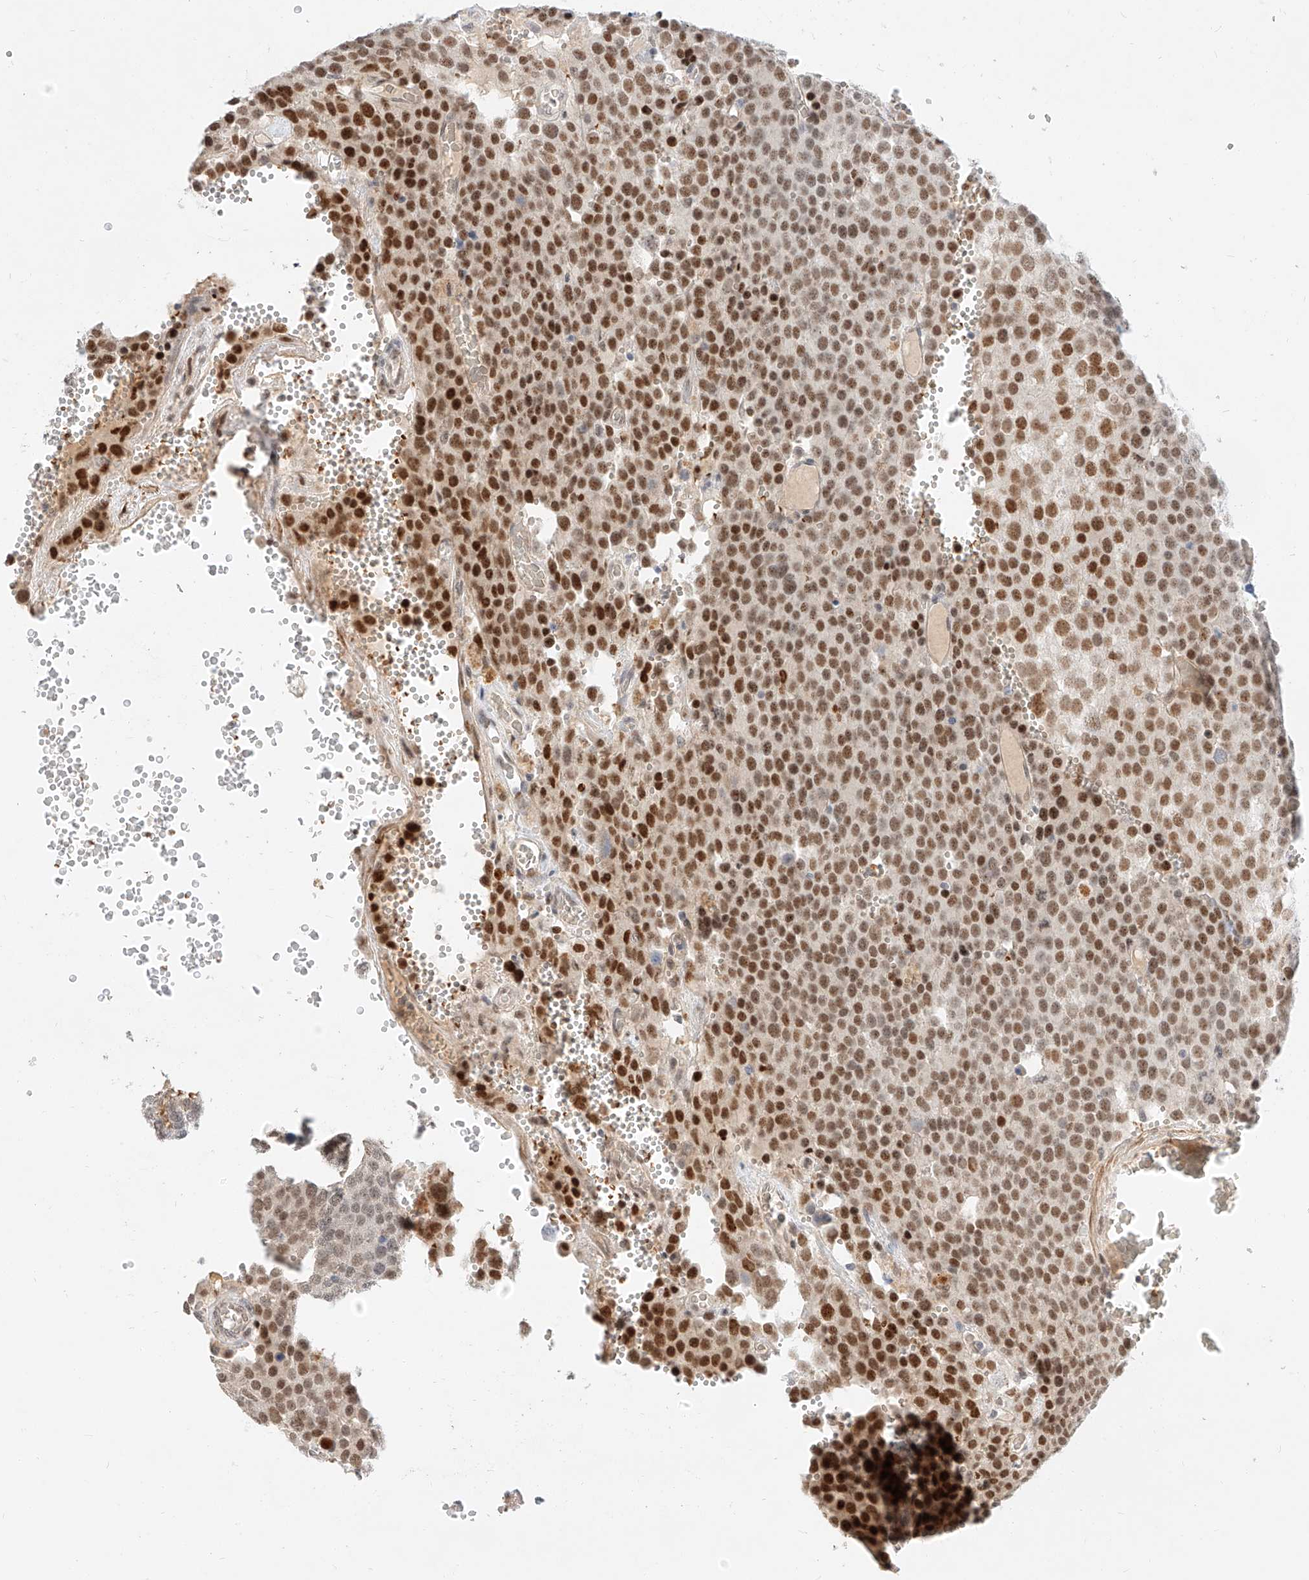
{"staining": {"intensity": "strong", "quantity": ">75%", "location": "nuclear"}, "tissue": "testis cancer", "cell_type": "Tumor cells", "image_type": "cancer", "snomed": [{"axis": "morphology", "description": "Seminoma, NOS"}, {"axis": "topography", "description": "Testis"}], "caption": "An image showing strong nuclear expression in about >75% of tumor cells in testis cancer (seminoma), as visualized by brown immunohistochemical staining.", "gene": "CBX8", "patient": {"sex": "male", "age": 71}}